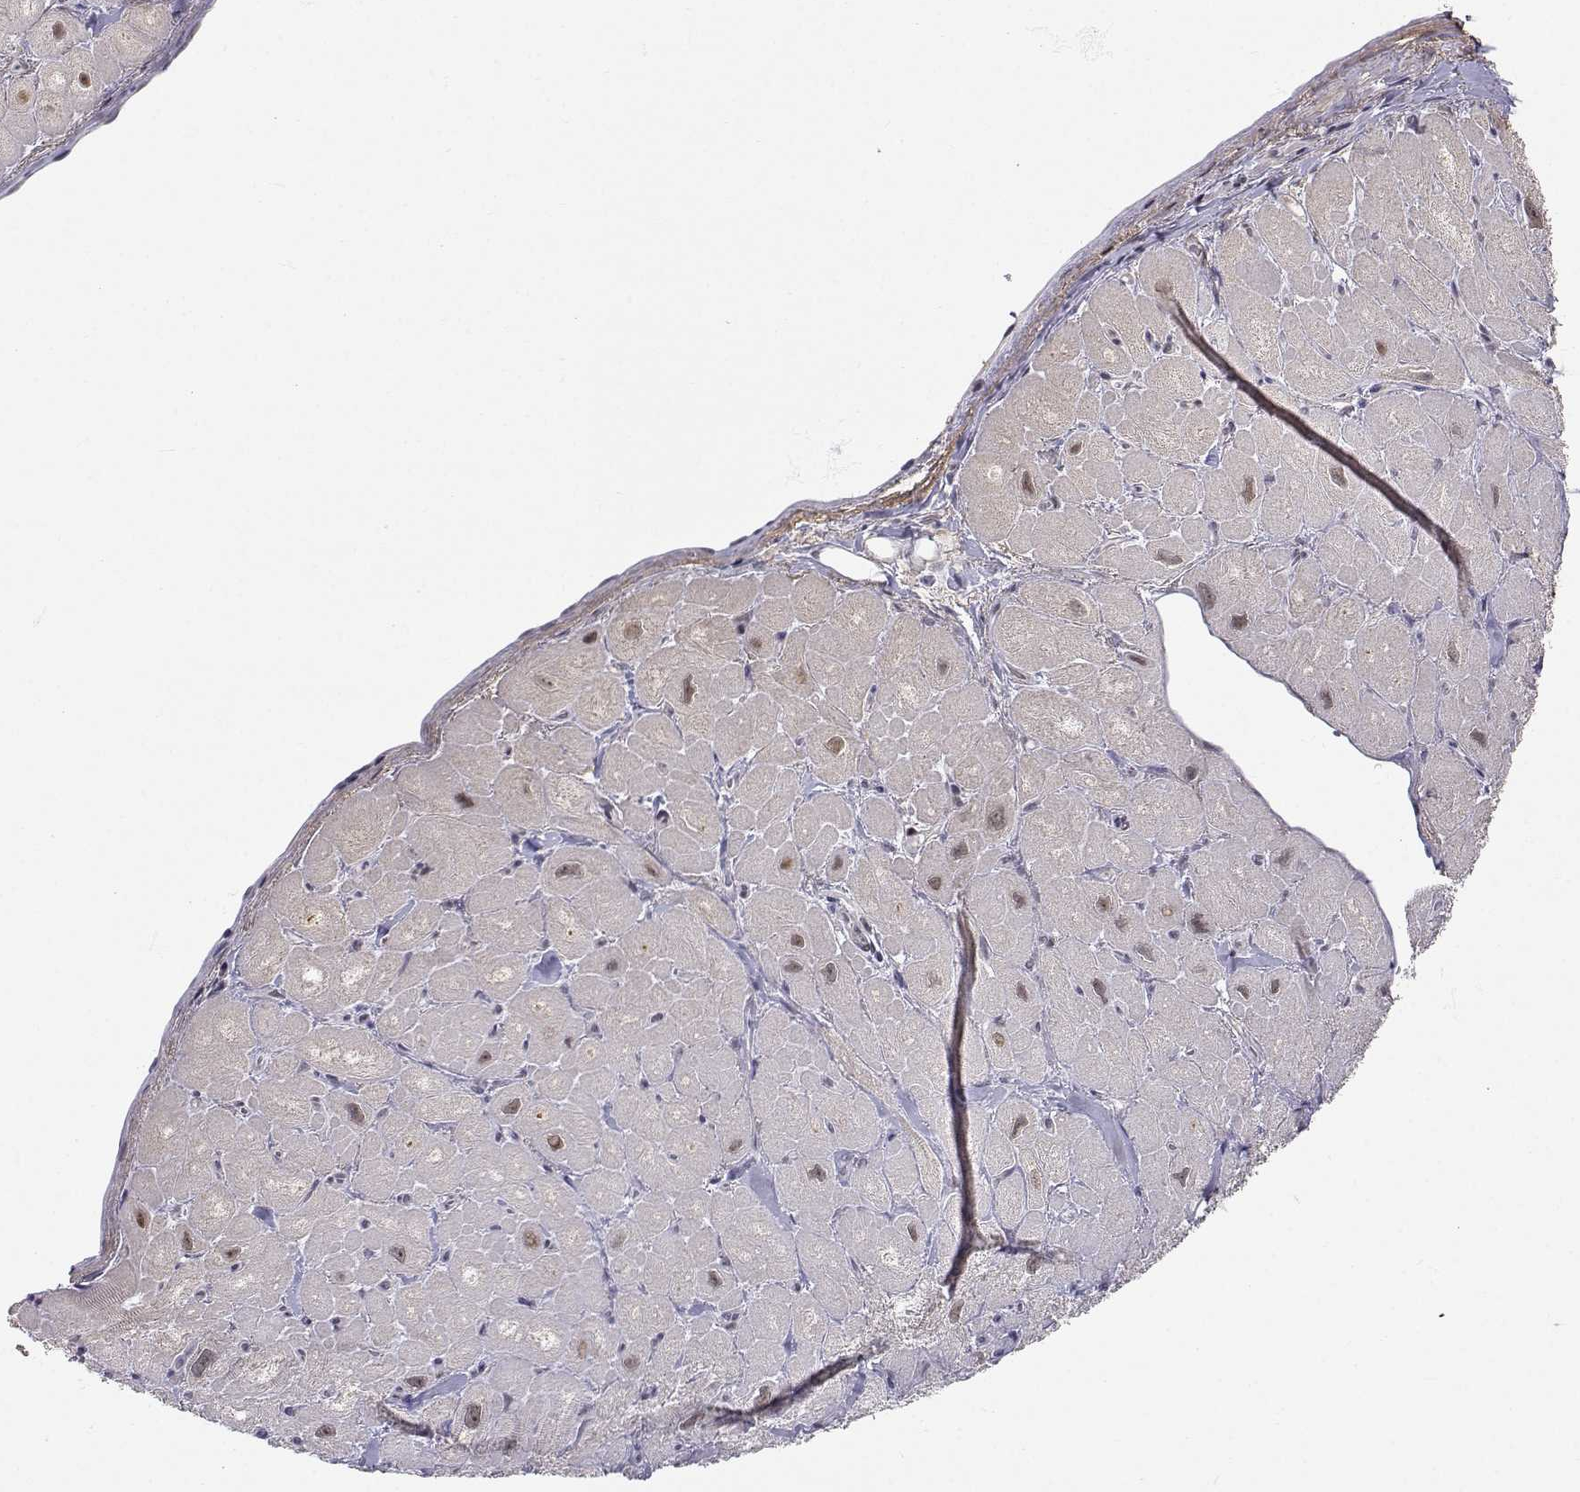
{"staining": {"intensity": "weak", "quantity": "<25%", "location": "nuclear"}, "tissue": "heart muscle", "cell_type": "Cardiomyocytes", "image_type": "normal", "snomed": [{"axis": "morphology", "description": "Normal tissue, NOS"}, {"axis": "topography", "description": "Heart"}], "caption": "The photomicrograph shows no significant staining in cardiomyocytes of heart muscle. (DAB IHC visualized using brightfield microscopy, high magnification).", "gene": "SLC6A3", "patient": {"sex": "male", "age": 60}}